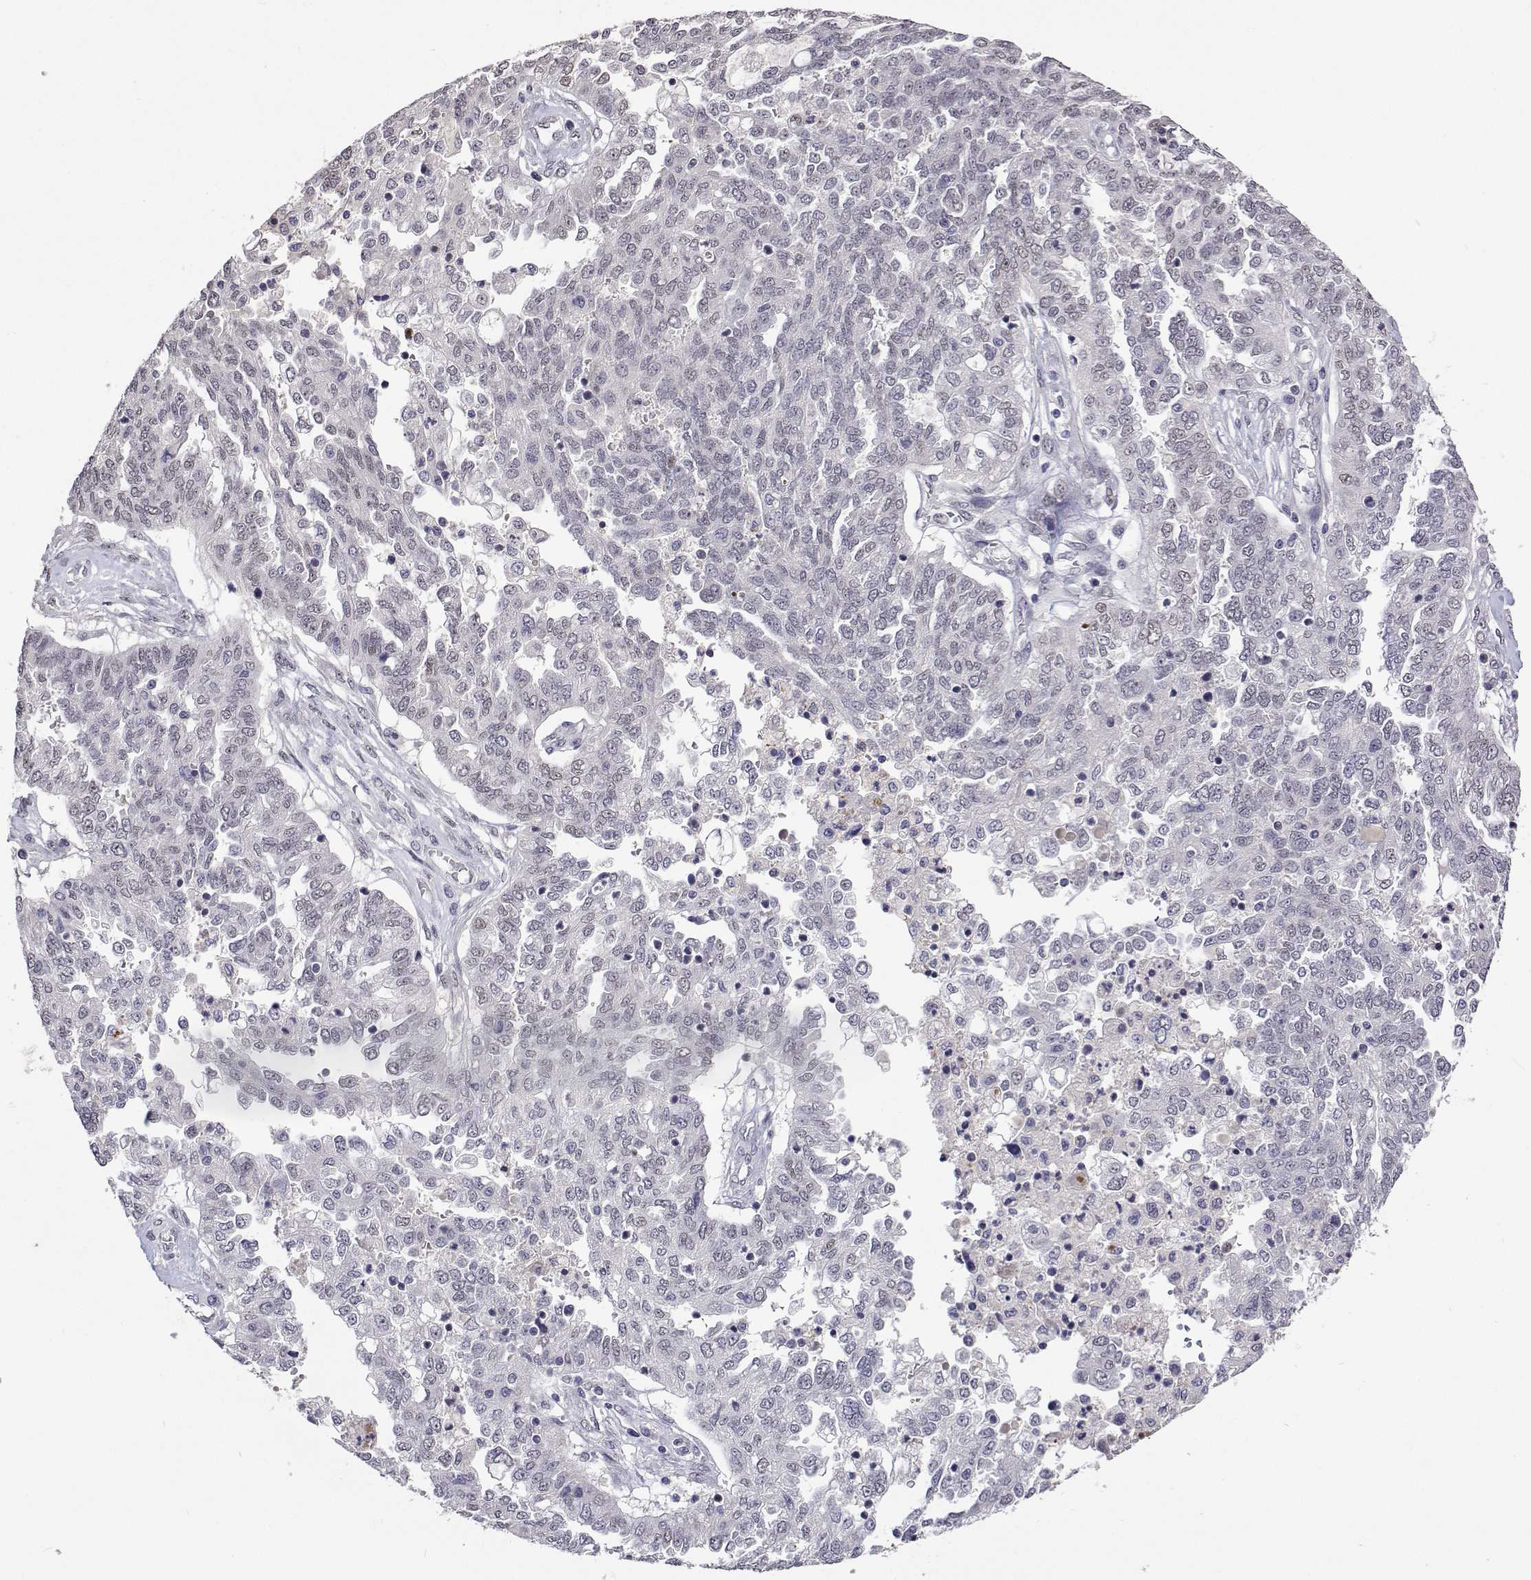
{"staining": {"intensity": "weak", "quantity": "<25%", "location": "nuclear"}, "tissue": "ovarian cancer", "cell_type": "Tumor cells", "image_type": "cancer", "snomed": [{"axis": "morphology", "description": "Cystadenocarcinoma, serous, NOS"}, {"axis": "topography", "description": "Ovary"}], "caption": "The photomicrograph reveals no staining of tumor cells in ovarian cancer (serous cystadenocarcinoma).", "gene": "HNRNPA0", "patient": {"sex": "female", "age": 67}}